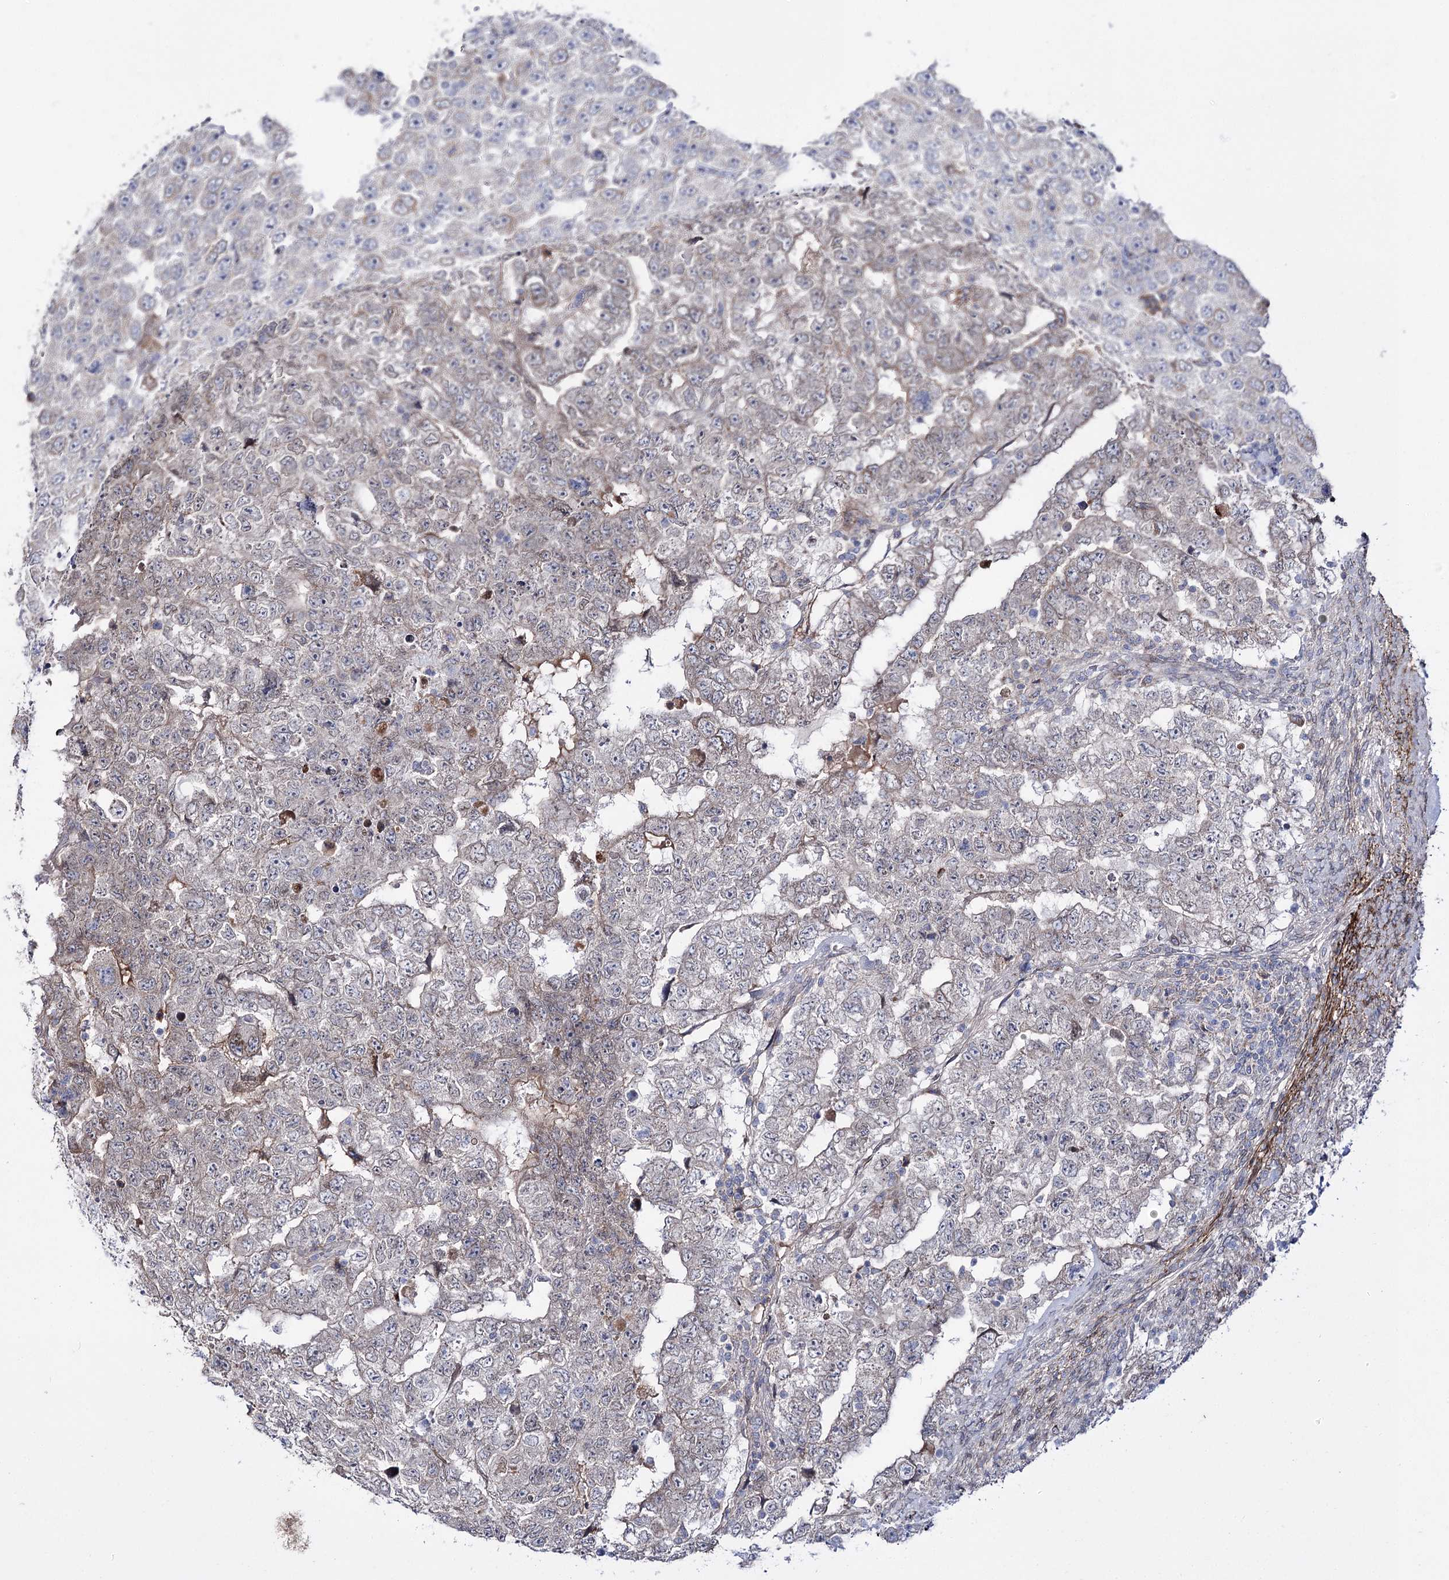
{"staining": {"intensity": "weak", "quantity": "<25%", "location": "cytoplasmic/membranous"}, "tissue": "testis cancer", "cell_type": "Tumor cells", "image_type": "cancer", "snomed": [{"axis": "morphology", "description": "Carcinoma, Embryonal, NOS"}, {"axis": "topography", "description": "Testis"}], "caption": "Embryonal carcinoma (testis) was stained to show a protein in brown. There is no significant expression in tumor cells.", "gene": "C11orf80", "patient": {"sex": "male", "age": 36}}